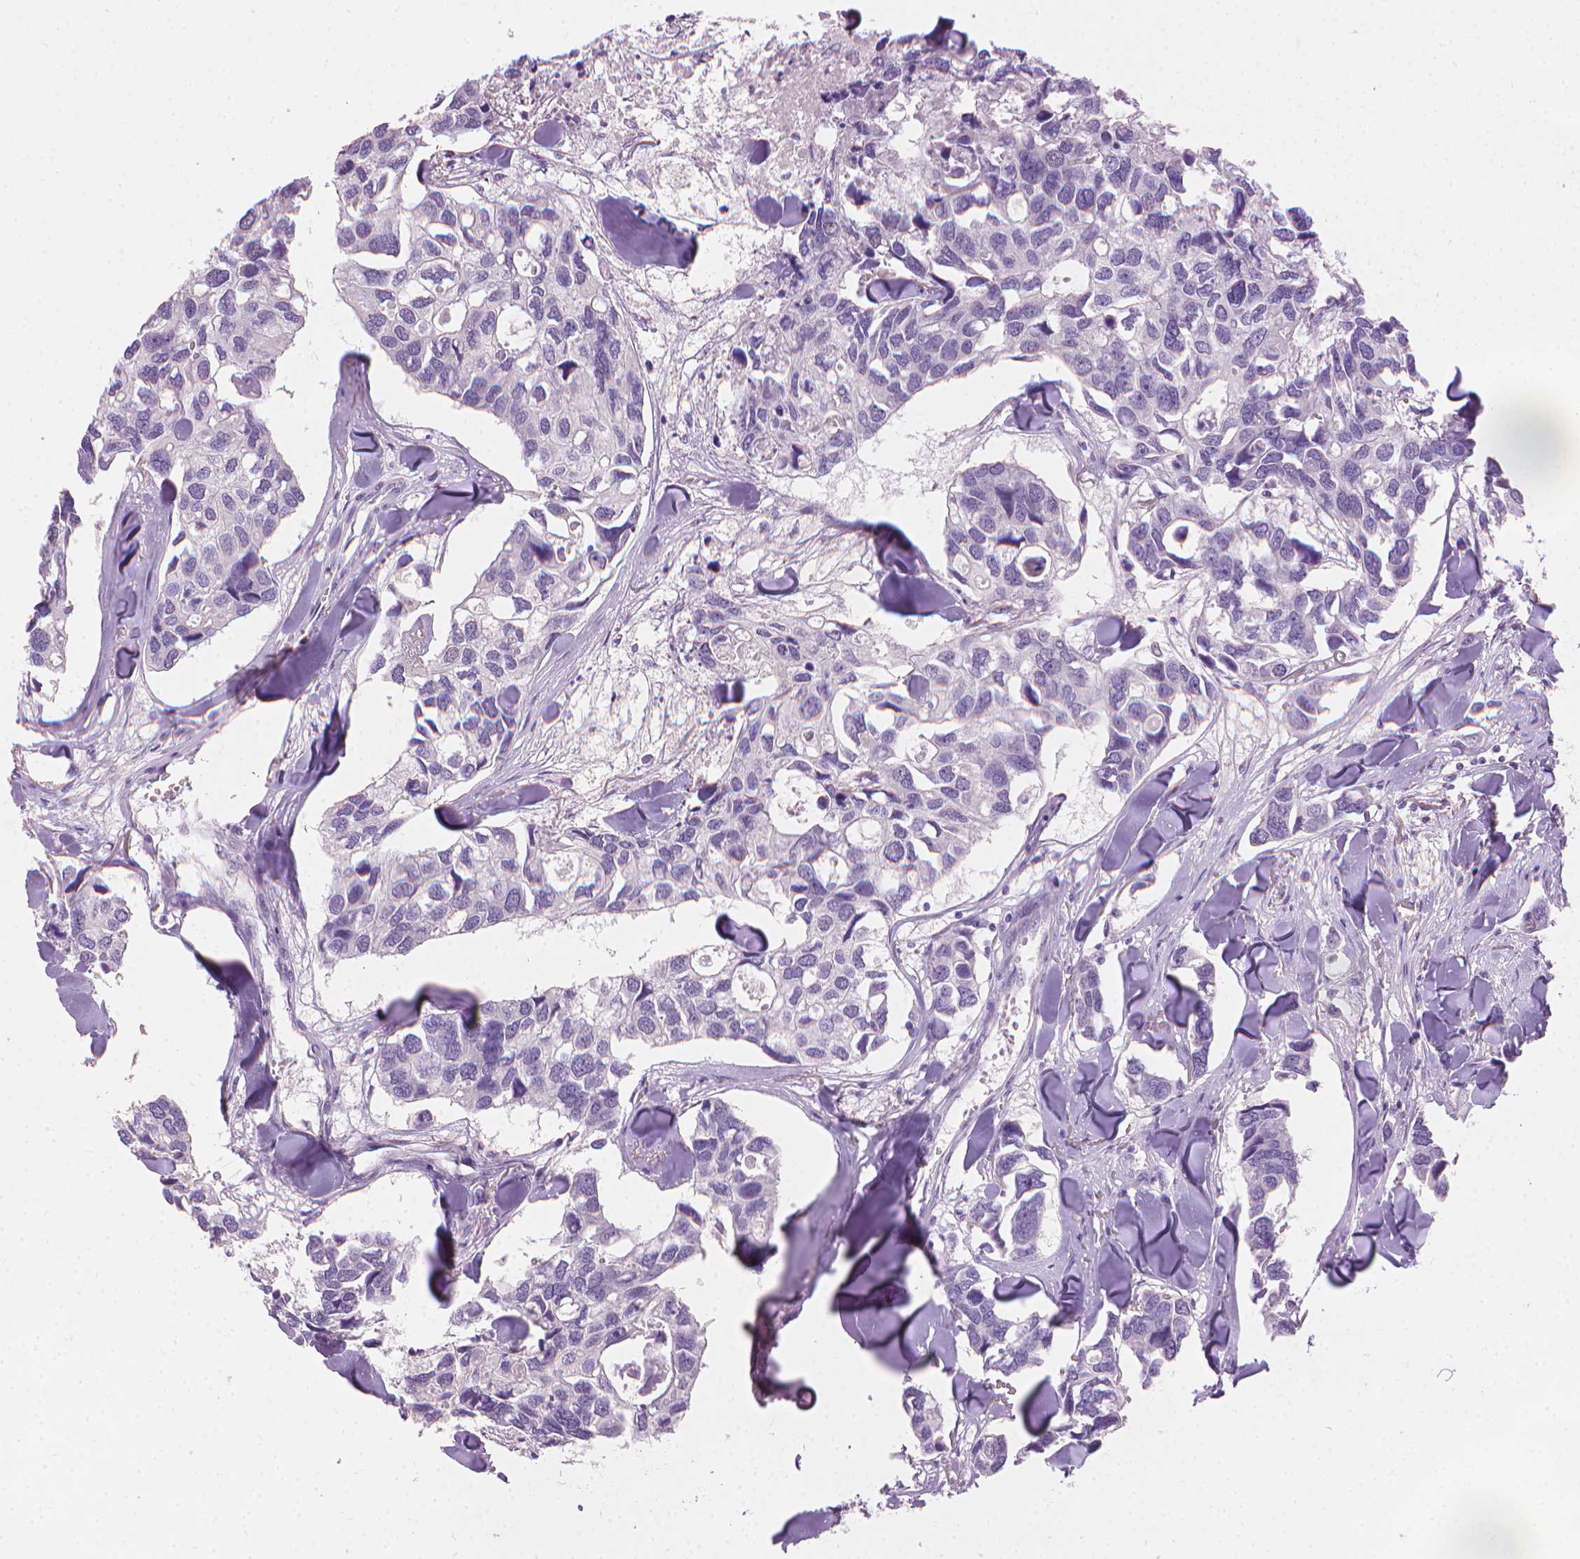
{"staining": {"intensity": "negative", "quantity": "none", "location": "none"}, "tissue": "breast cancer", "cell_type": "Tumor cells", "image_type": "cancer", "snomed": [{"axis": "morphology", "description": "Duct carcinoma"}, {"axis": "topography", "description": "Breast"}], "caption": "Human breast cancer (intraductal carcinoma) stained for a protein using IHC reveals no expression in tumor cells.", "gene": "MLANA", "patient": {"sex": "female", "age": 83}}